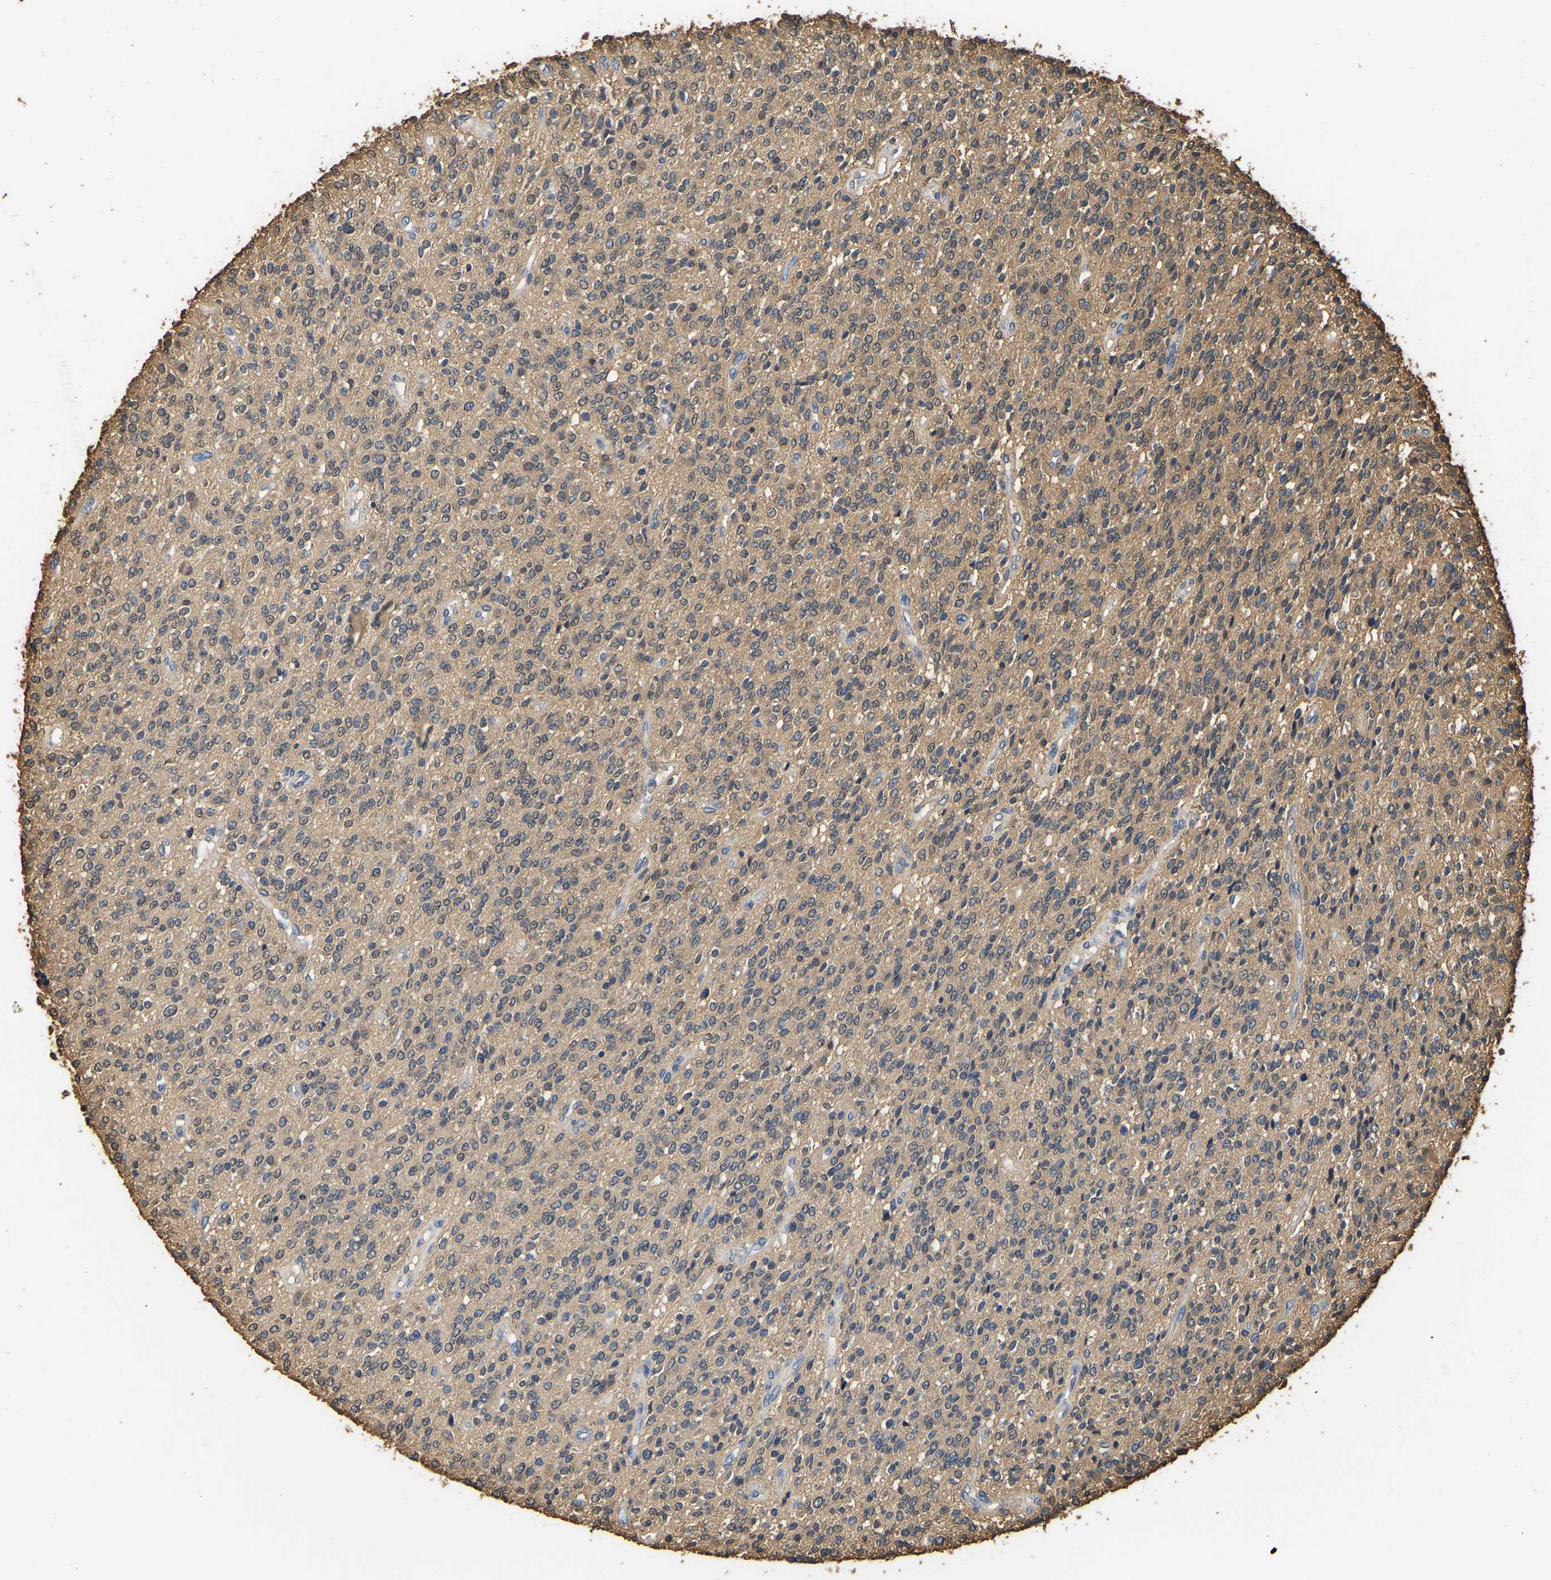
{"staining": {"intensity": "moderate", "quantity": ">75%", "location": "cytoplasmic/membranous"}, "tissue": "glioma", "cell_type": "Tumor cells", "image_type": "cancer", "snomed": [{"axis": "morphology", "description": "Glioma, malignant, High grade"}, {"axis": "topography", "description": "Brain"}], "caption": "Protein staining of glioma tissue exhibits moderate cytoplasmic/membranous staining in approximately >75% of tumor cells. The protein of interest is shown in brown color, while the nuclei are stained blue.", "gene": "LDHB", "patient": {"sex": "male", "age": 34}}